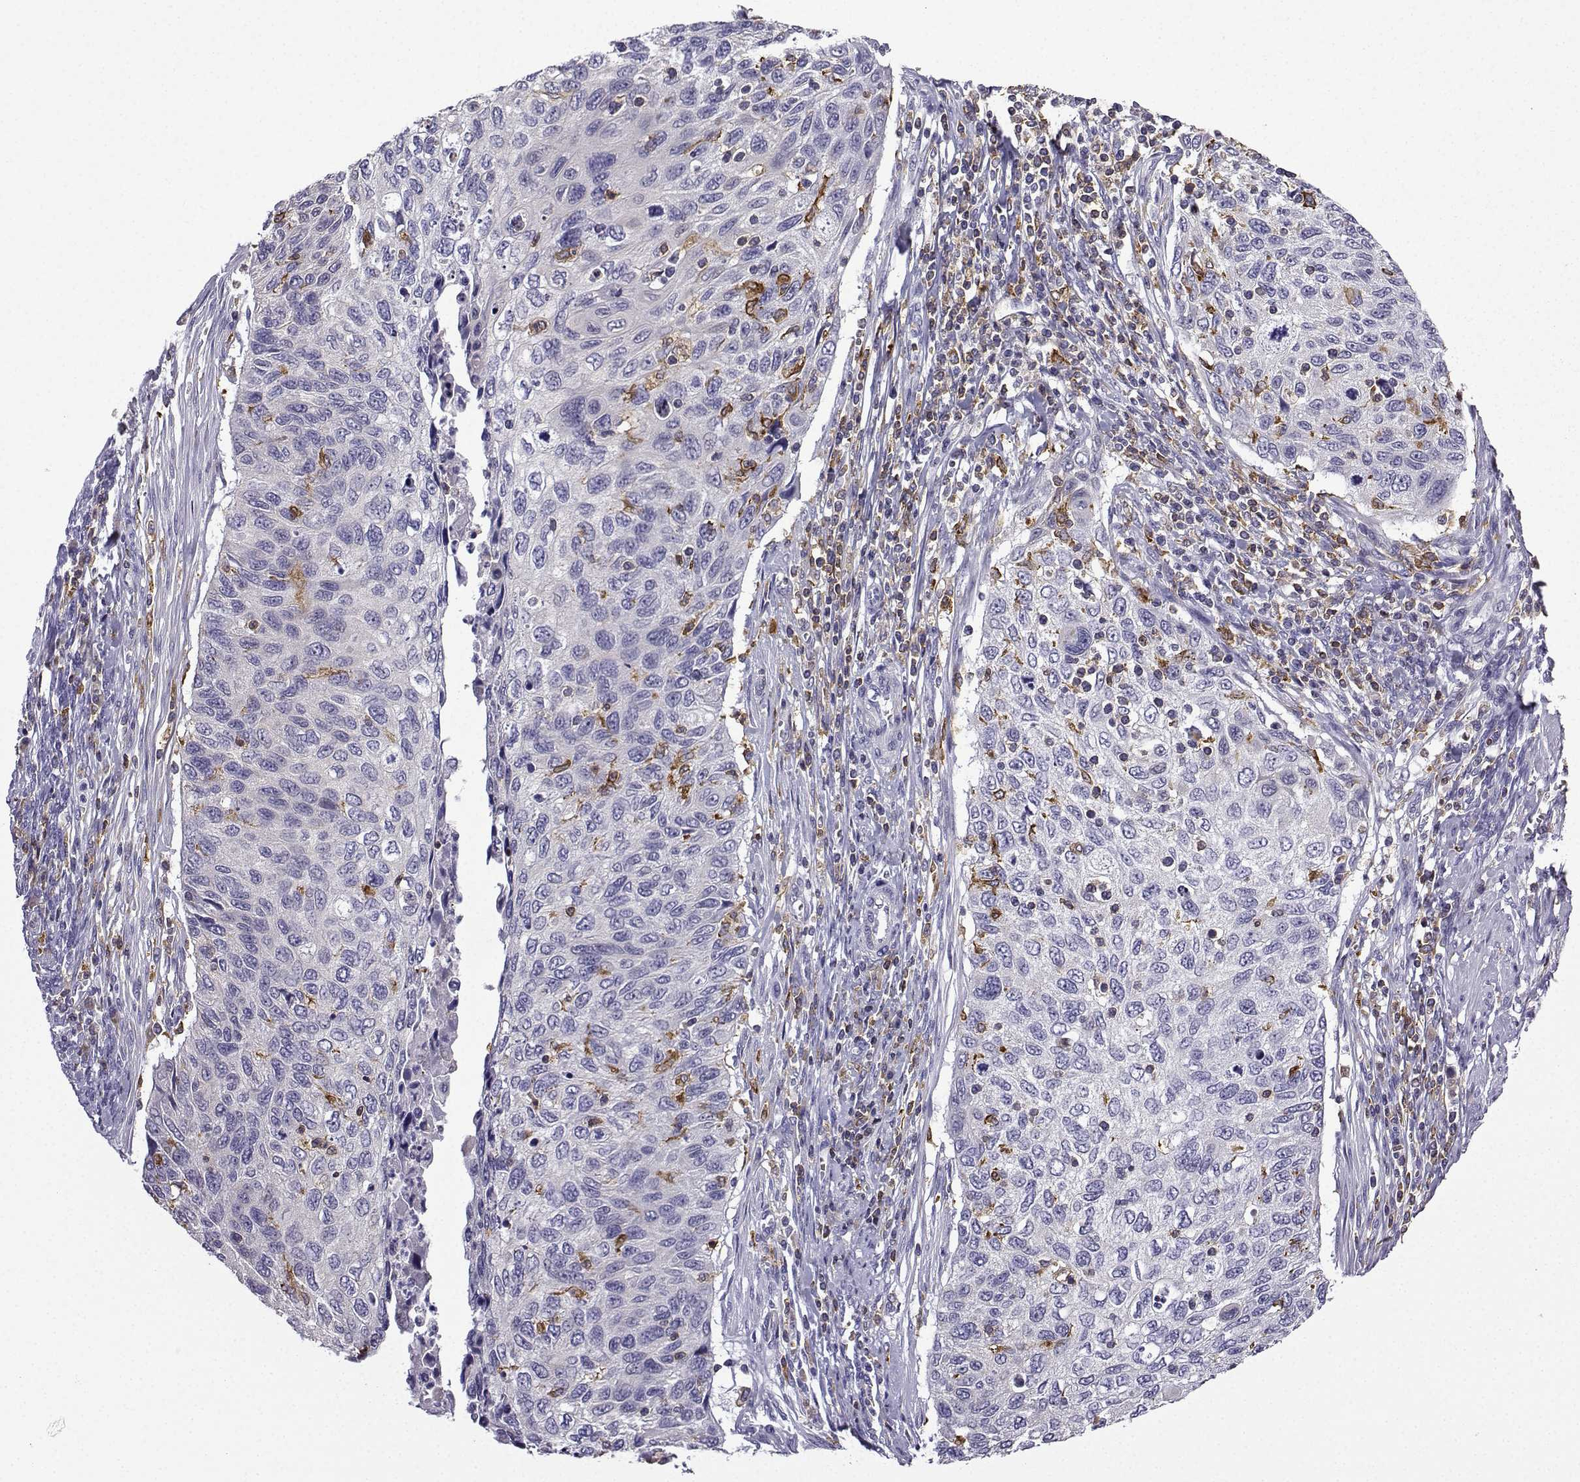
{"staining": {"intensity": "negative", "quantity": "none", "location": "none"}, "tissue": "cervical cancer", "cell_type": "Tumor cells", "image_type": "cancer", "snomed": [{"axis": "morphology", "description": "Squamous cell carcinoma, NOS"}, {"axis": "topography", "description": "Cervix"}], "caption": "A micrograph of cervical cancer stained for a protein exhibits no brown staining in tumor cells. (IHC, brightfield microscopy, high magnification).", "gene": "DOCK10", "patient": {"sex": "female", "age": 70}}